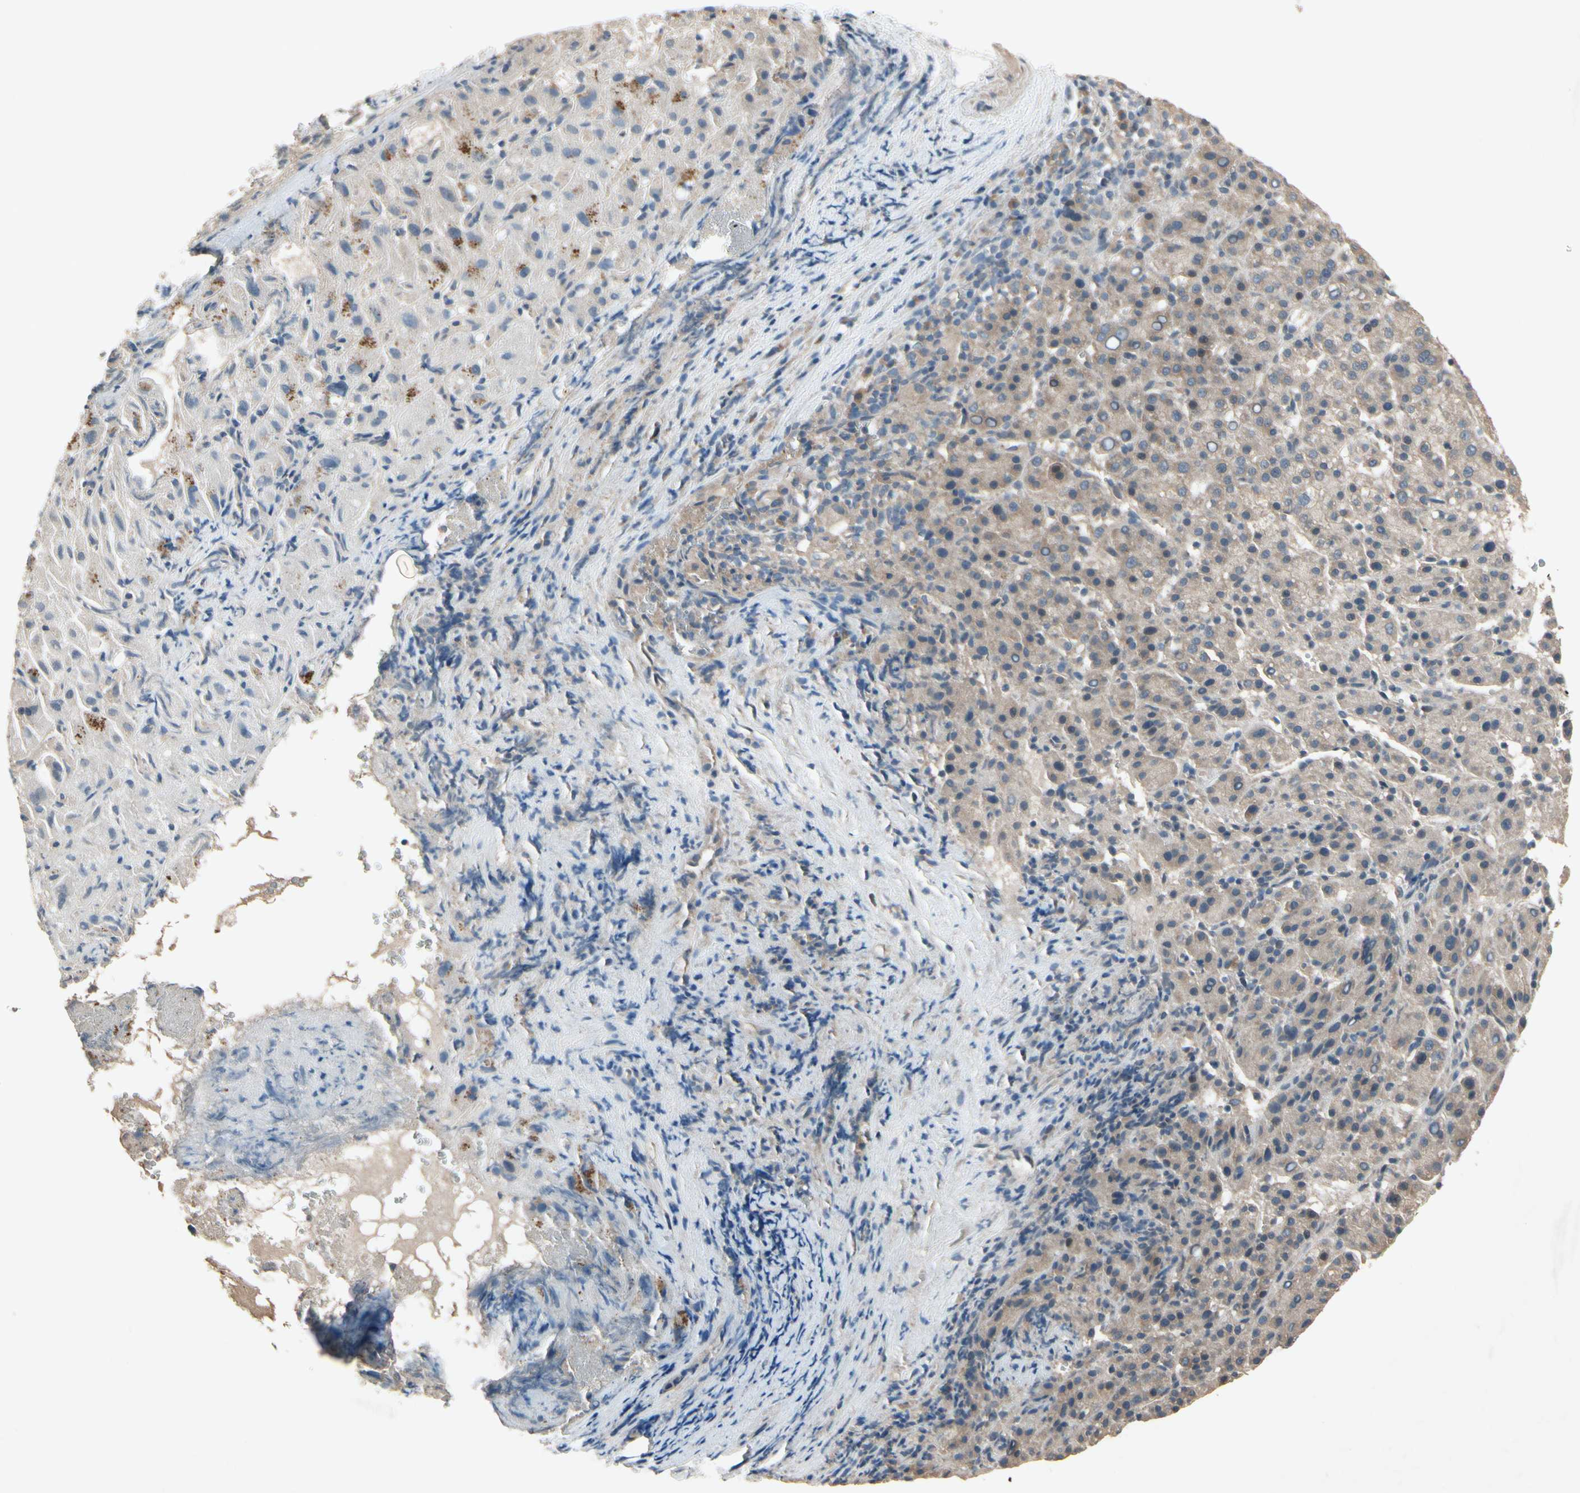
{"staining": {"intensity": "weak", "quantity": ">75%", "location": "cytoplasmic/membranous"}, "tissue": "liver cancer", "cell_type": "Tumor cells", "image_type": "cancer", "snomed": [{"axis": "morphology", "description": "Carcinoma, Hepatocellular, NOS"}, {"axis": "topography", "description": "Liver"}], "caption": "A brown stain highlights weak cytoplasmic/membranous expression of a protein in human liver hepatocellular carcinoma tumor cells.", "gene": "NSF", "patient": {"sex": "female", "age": 58}}